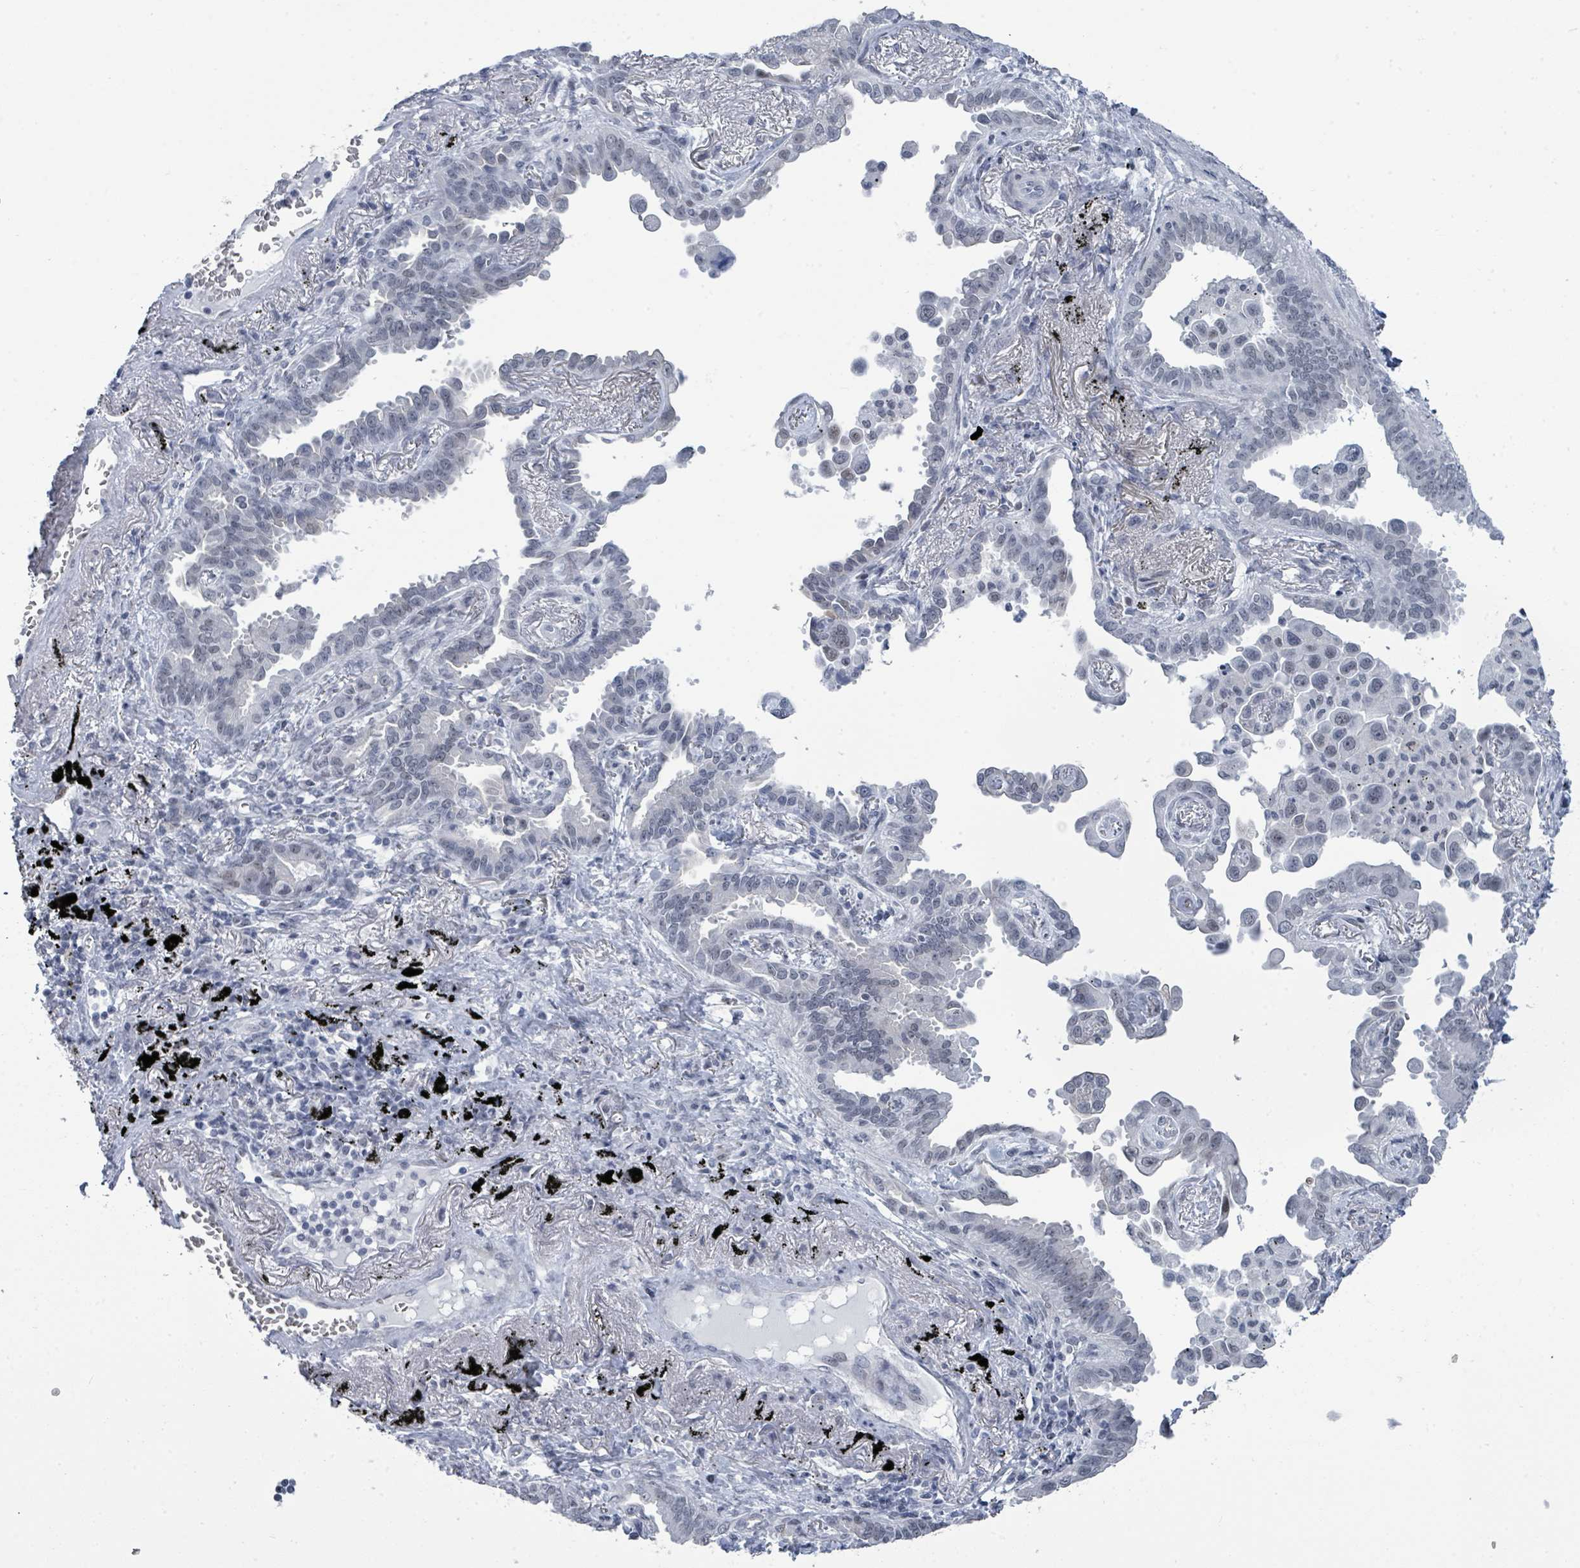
{"staining": {"intensity": "negative", "quantity": "none", "location": "none"}, "tissue": "lung cancer", "cell_type": "Tumor cells", "image_type": "cancer", "snomed": [{"axis": "morphology", "description": "Adenocarcinoma, NOS"}, {"axis": "topography", "description": "Lung"}], "caption": "High power microscopy photomicrograph of an immunohistochemistry (IHC) histopathology image of adenocarcinoma (lung), revealing no significant expression in tumor cells.", "gene": "CT45A5", "patient": {"sex": "male", "age": 67}}